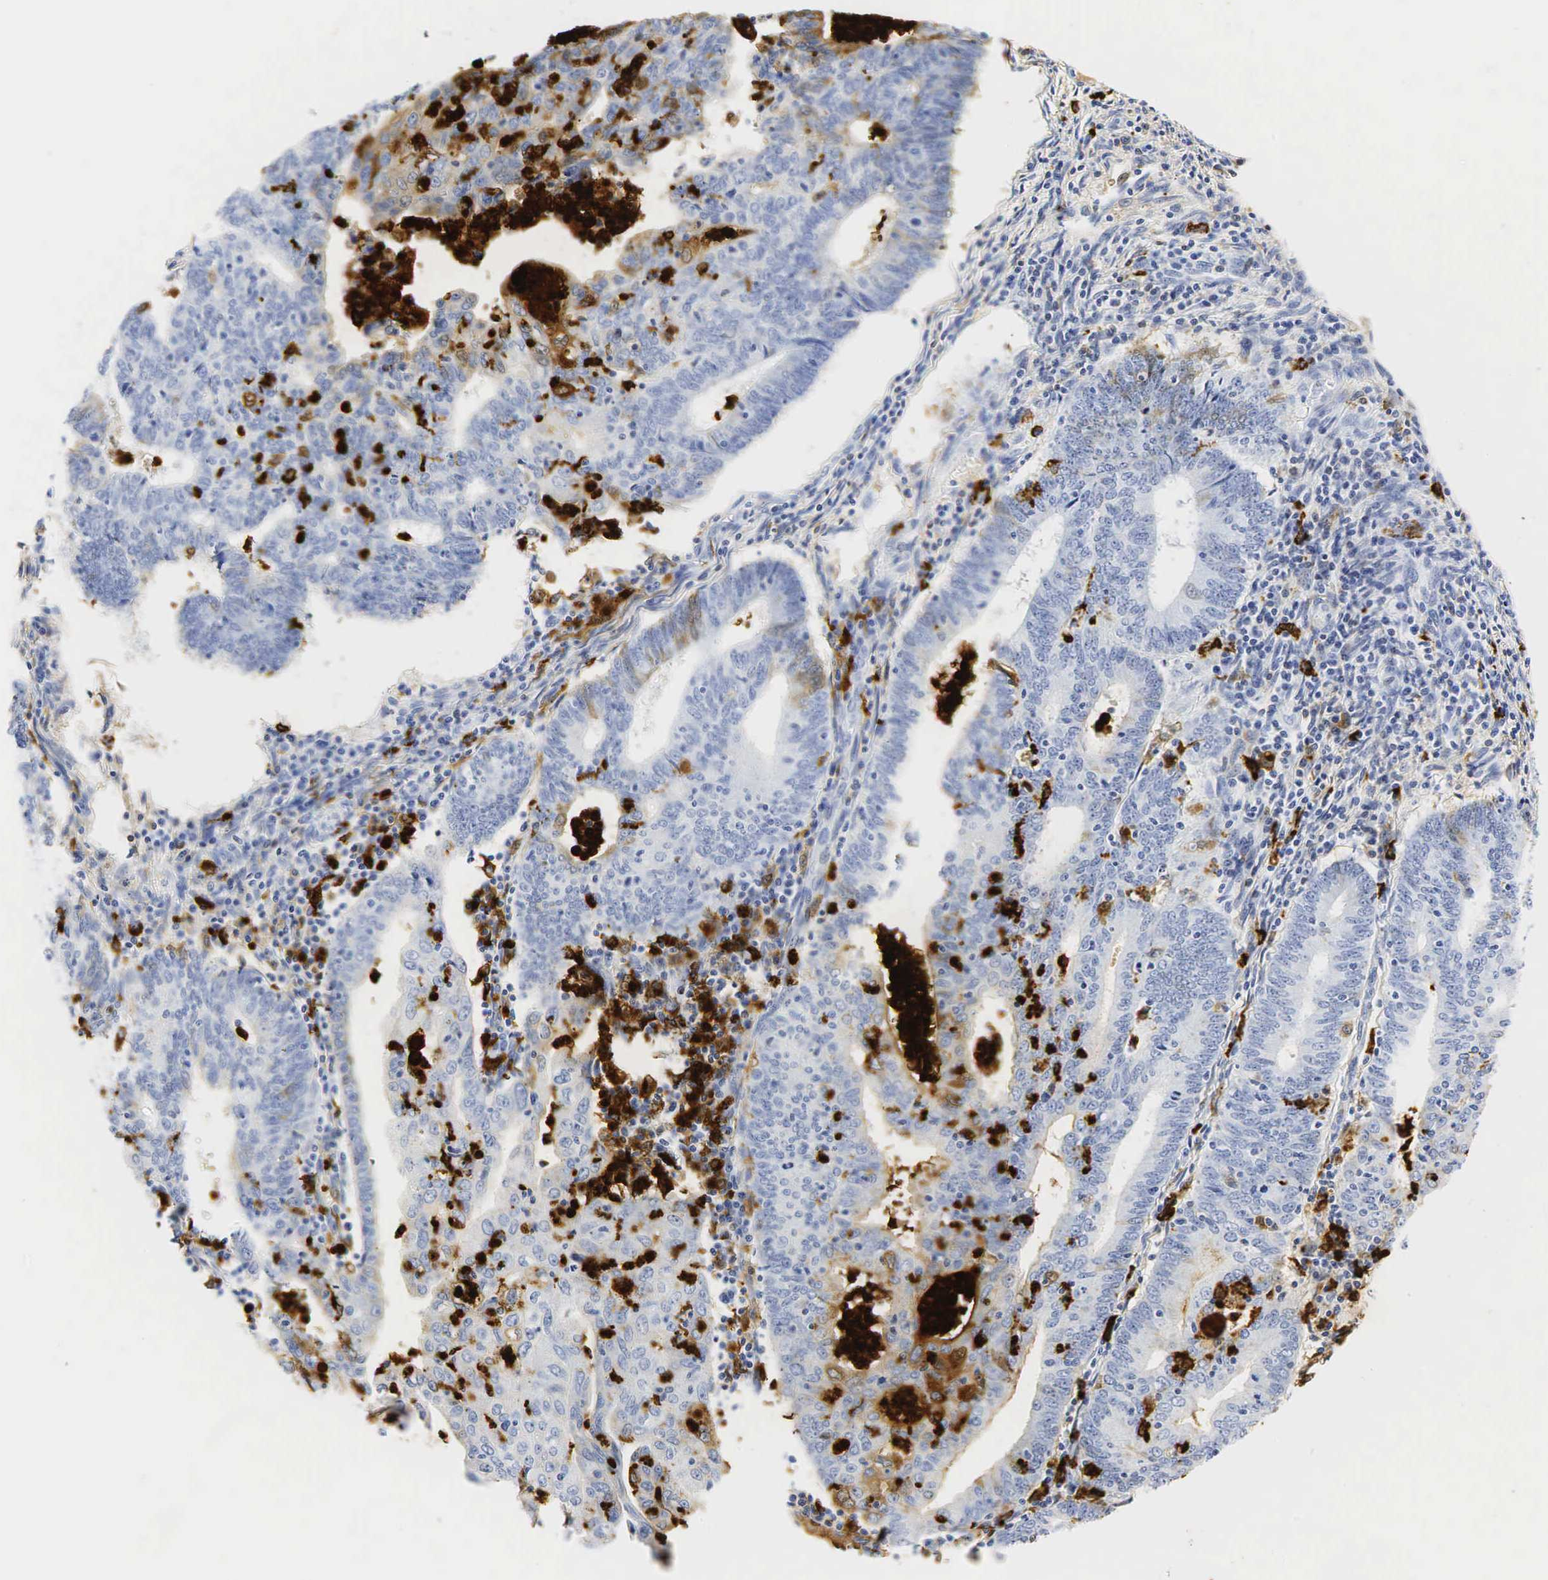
{"staining": {"intensity": "weak", "quantity": "<25%", "location": "cytoplasmic/membranous"}, "tissue": "endometrial cancer", "cell_type": "Tumor cells", "image_type": "cancer", "snomed": [{"axis": "morphology", "description": "Adenocarcinoma, NOS"}, {"axis": "topography", "description": "Endometrium"}], "caption": "Photomicrograph shows no significant protein positivity in tumor cells of endometrial cancer (adenocarcinoma).", "gene": "LYZ", "patient": {"sex": "female", "age": 60}}